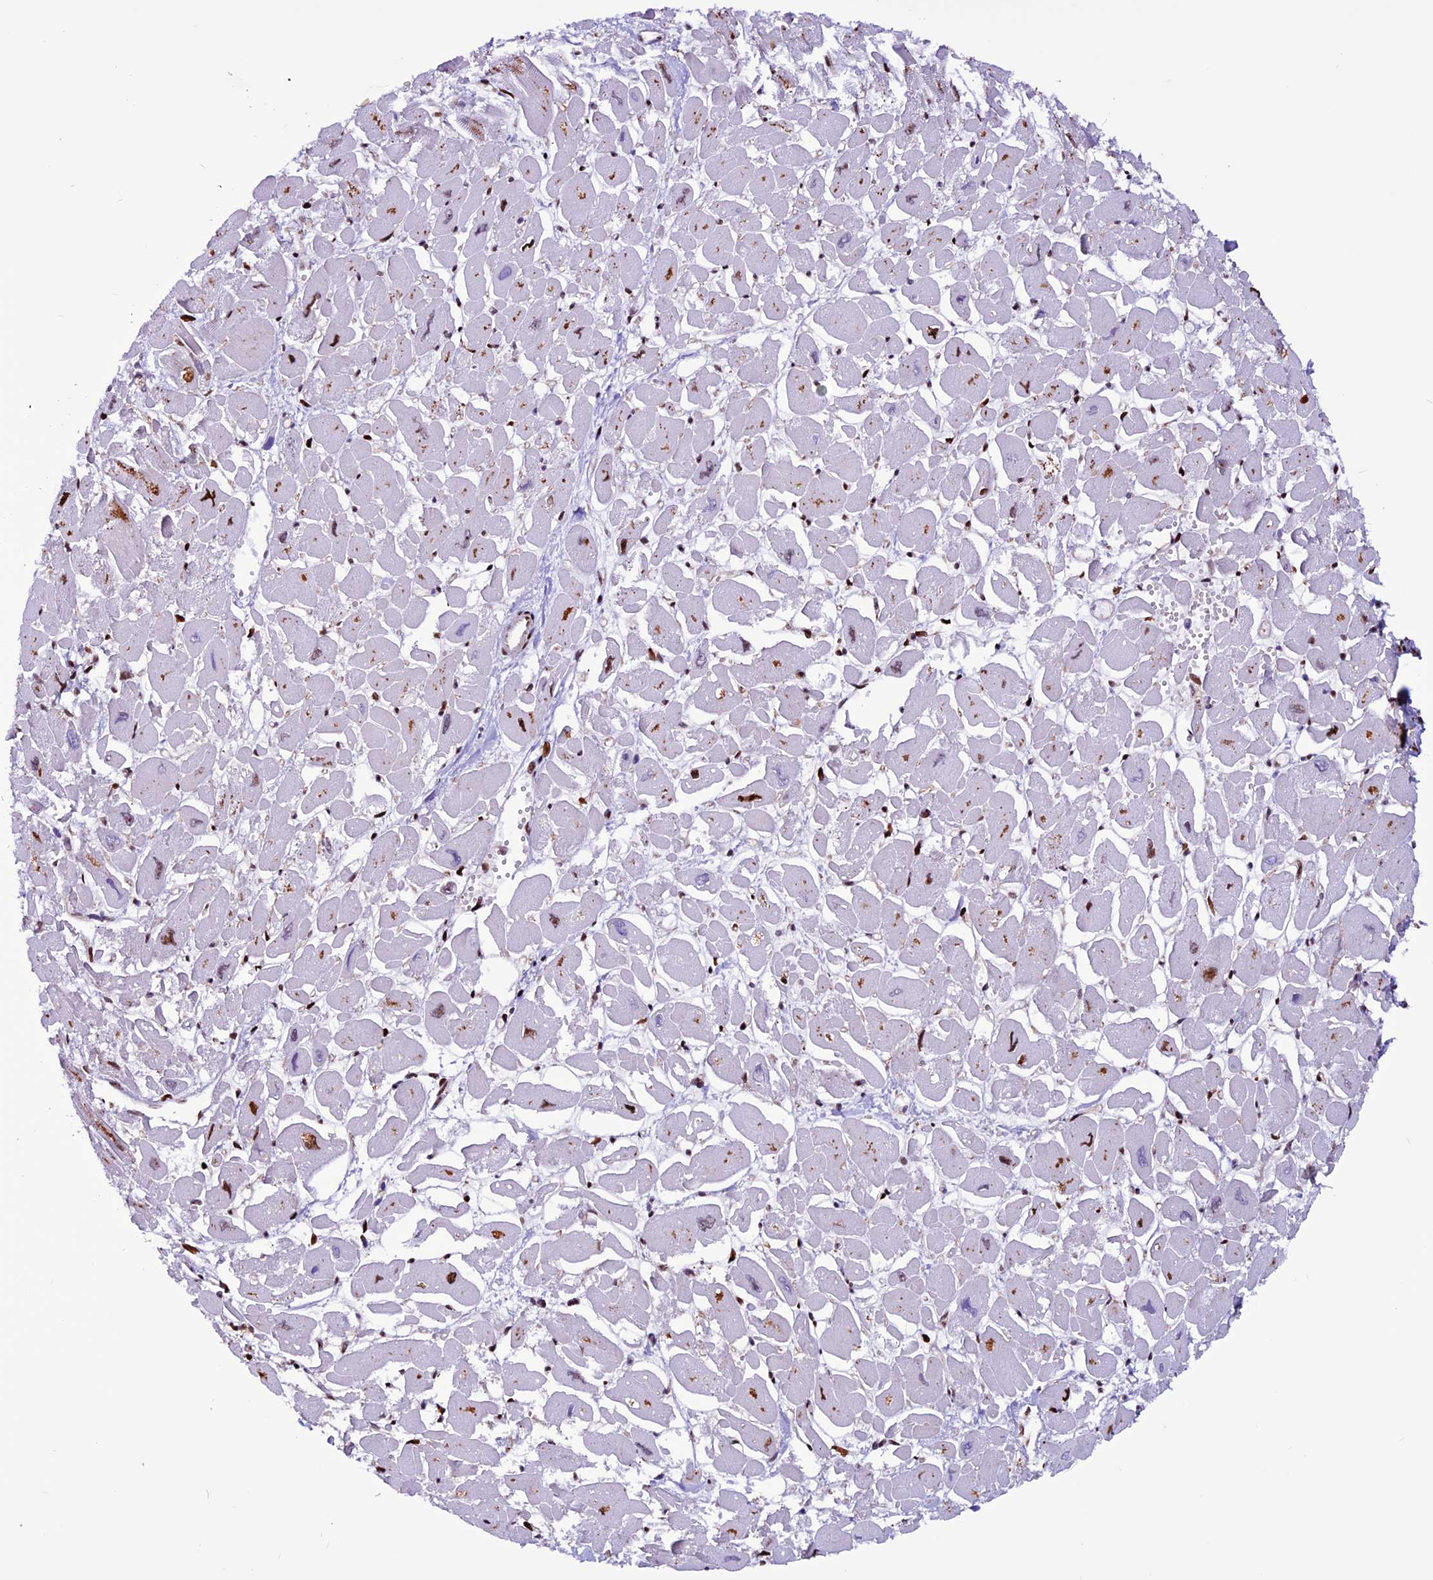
{"staining": {"intensity": "strong", "quantity": "25%-75%", "location": "nuclear"}, "tissue": "heart muscle", "cell_type": "Cardiomyocytes", "image_type": "normal", "snomed": [{"axis": "morphology", "description": "Normal tissue, NOS"}, {"axis": "topography", "description": "Heart"}], "caption": "The immunohistochemical stain labels strong nuclear staining in cardiomyocytes of benign heart muscle. (DAB = brown stain, brightfield microscopy at high magnification).", "gene": "RINL", "patient": {"sex": "male", "age": 54}}